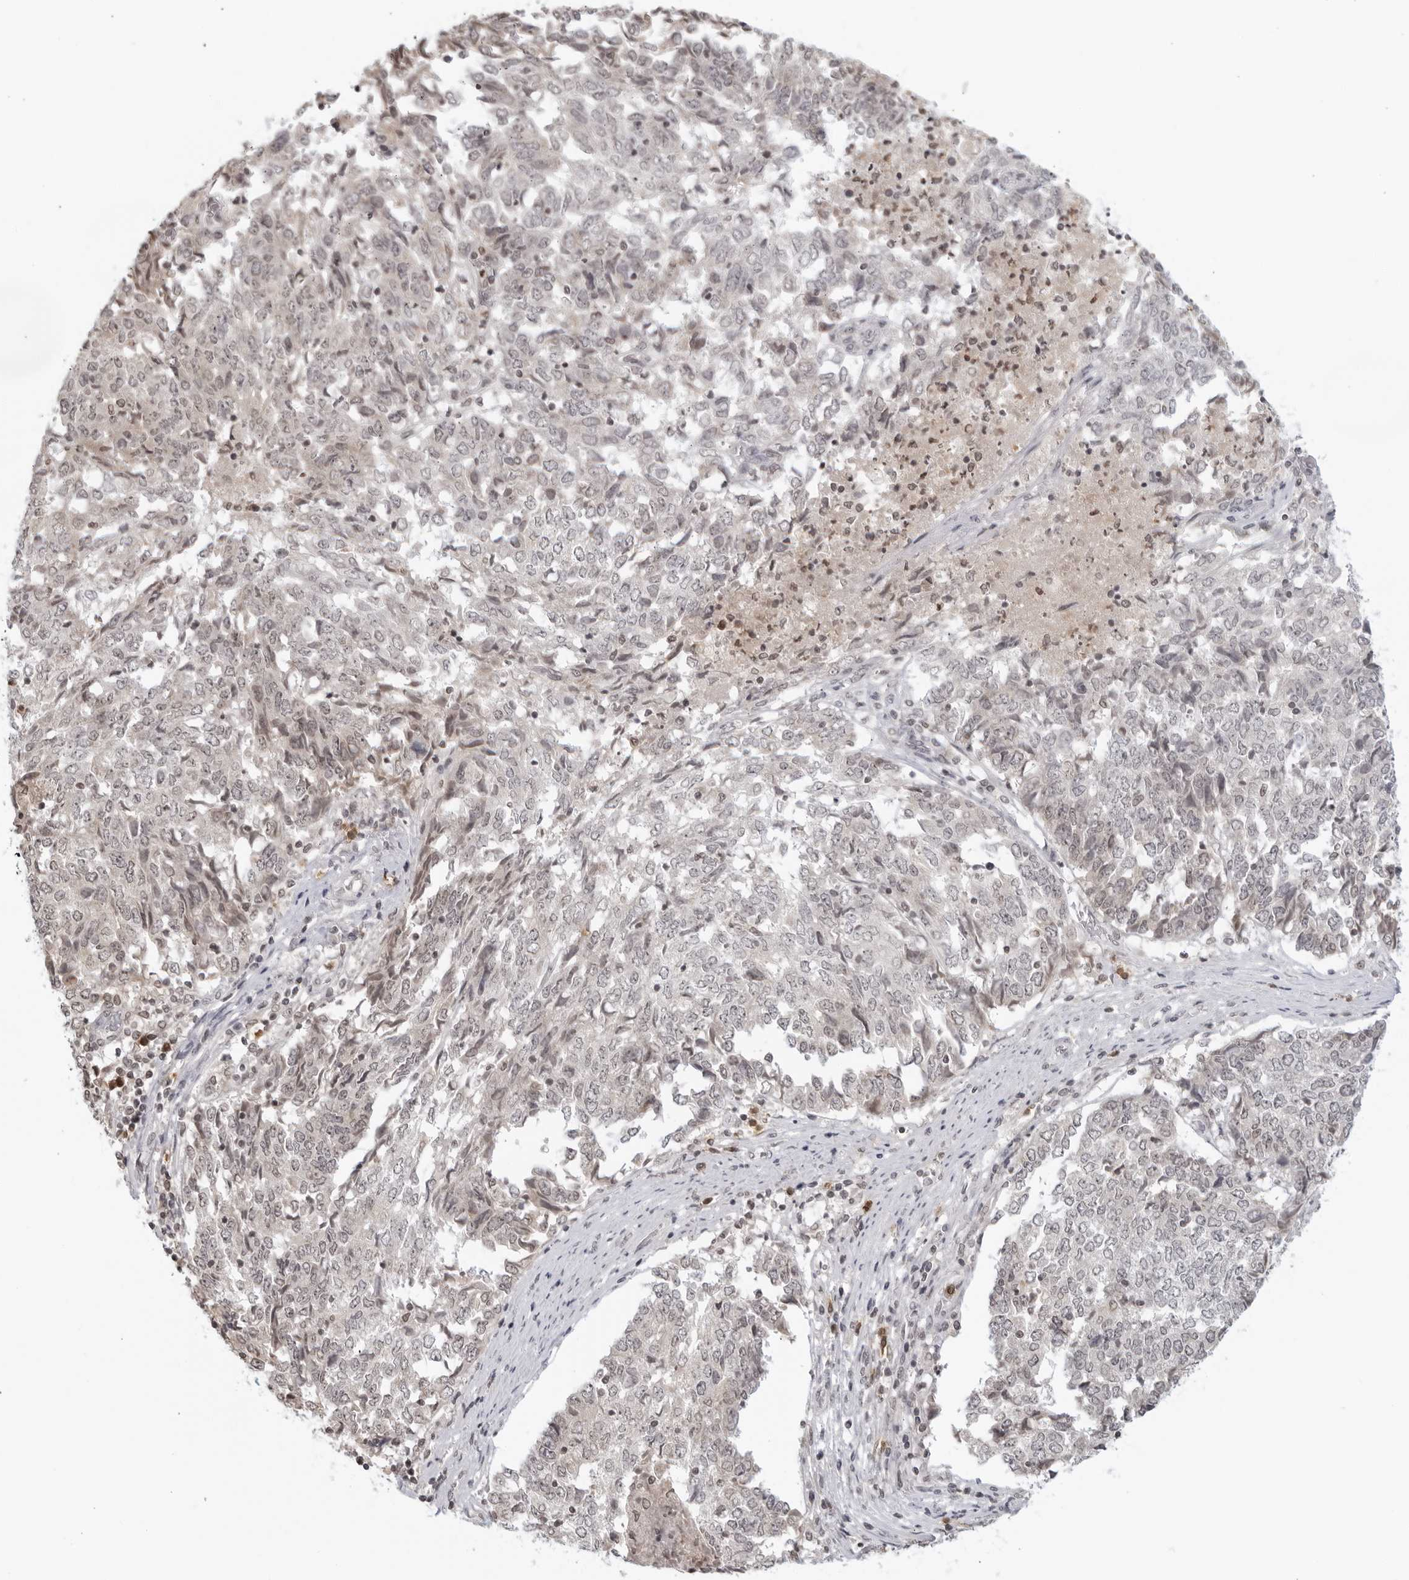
{"staining": {"intensity": "weak", "quantity": "<25%", "location": "cytoplasmic/membranous,nuclear"}, "tissue": "endometrial cancer", "cell_type": "Tumor cells", "image_type": "cancer", "snomed": [{"axis": "morphology", "description": "Adenocarcinoma, NOS"}, {"axis": "topography", "description": "Endometrium"}], "caption": "The IHC photomicrograph has no significant staining in tumor cells of endometrial cancer tissue.", "gene": "RAB11FIP3", "patient": {"sex": "female", "age": 80}}